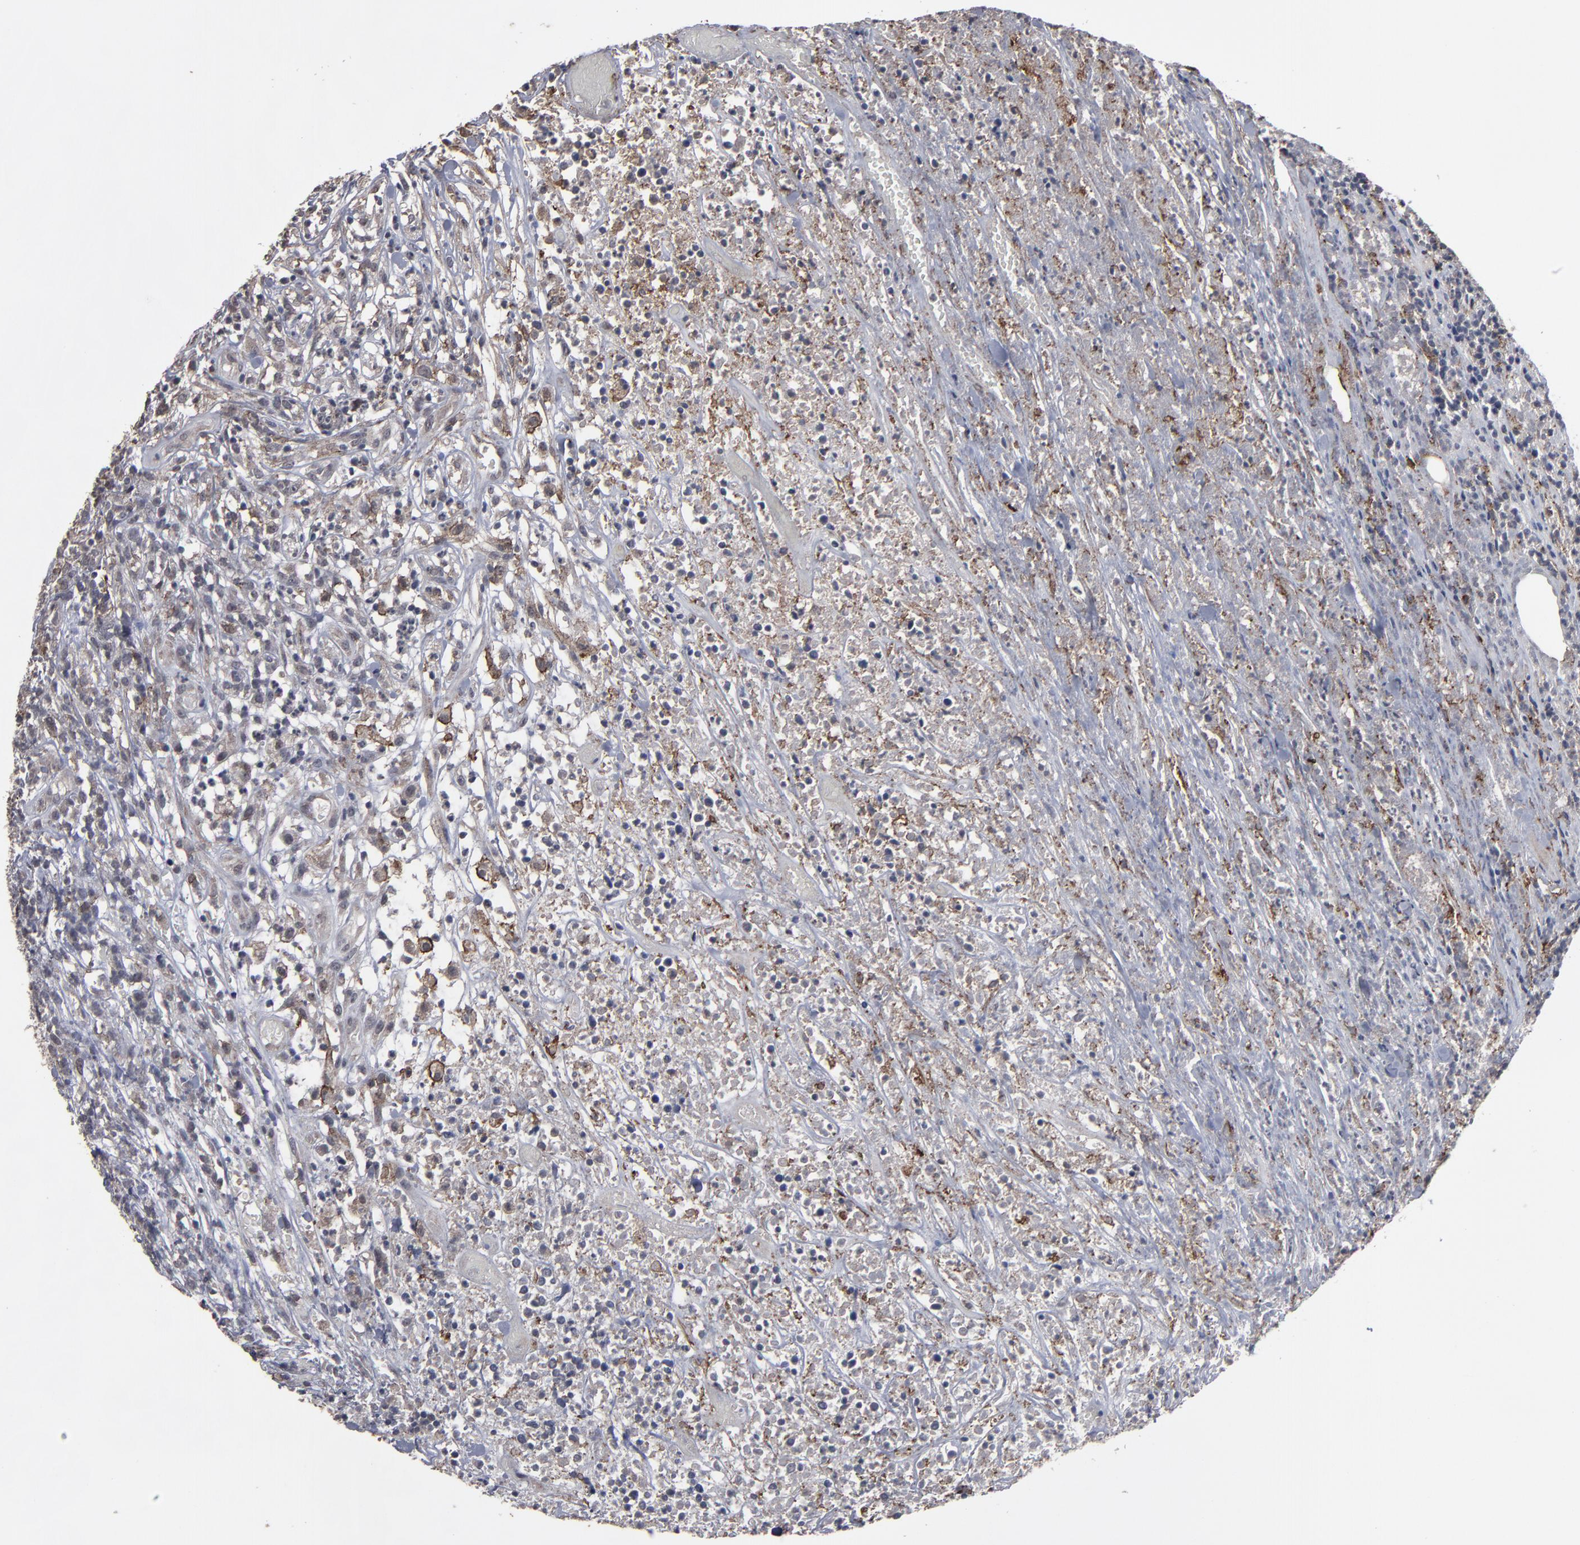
{"staining": {"intensity": "moderate", "quantity": "25%-75%", "location": "cytoplasmic/membranous"}, "tissue": "lymphoma", "cell_type": "Tumor cells", "image_type": "cancer", "snomed": [{"axis": "morphology", "description": "Malignant lymphoma, non-Hodgkin's type, High grade"}, {"axis": "topography", "description": "Lymph node"}], "caption": "High-magnification brightfield microscopy of lymphoma stained with DAB (3,3'-diaminobenzidine) (brown) and counterstained with hematoxylin (blue). tumor cells exhibit moderate cytoplasmic/membranous positivity is identified in about25%-75% of cells.", "gene": "SLC22A17", "patient": {"sex": "female", "age": 73}}